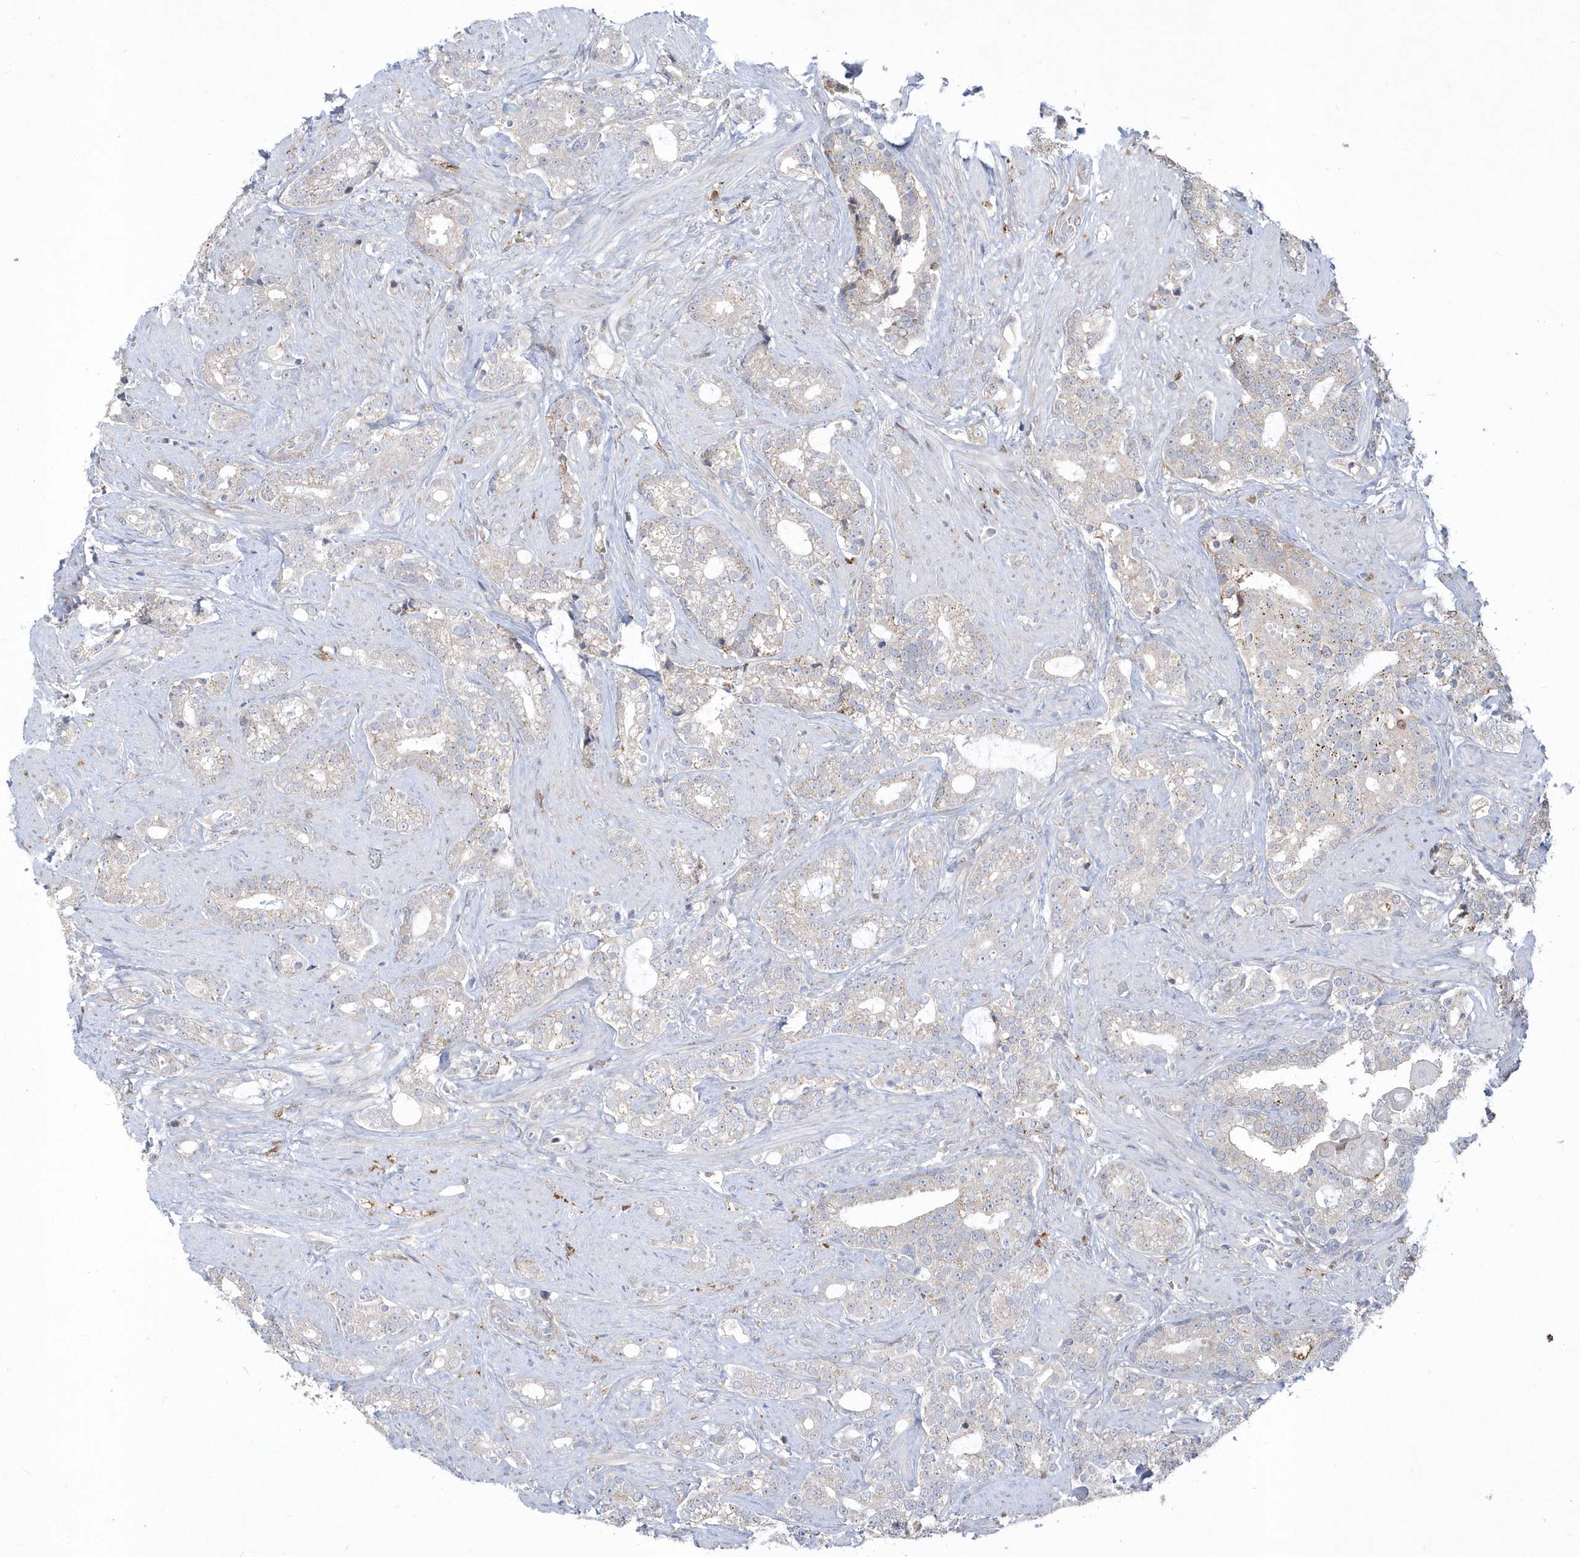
{"staining": {"intensity": "moderate", "quantity": "25%-75%", "location": "cytoplasmic/membranous"}, "tissue": "prostate cancer", "cell_type": "Tumor cells", "image_type": "cancer", "snomed": [{"axis": "morphology", "description": "Adenocarcinoma, High grade"}, {"axis": "topography", "description": "Prostate and seminal vesicle, NOS"}], "caption": "Tumor cells demonstrate moderate cytoplasmic/membranous staining in approximately 25%-75% of cells in prostate high-grade adenocarcinoma. Nuclei are stained in blue.", "gene": "TSPEAR", "patient": {"sex": "male", "age": 67}}